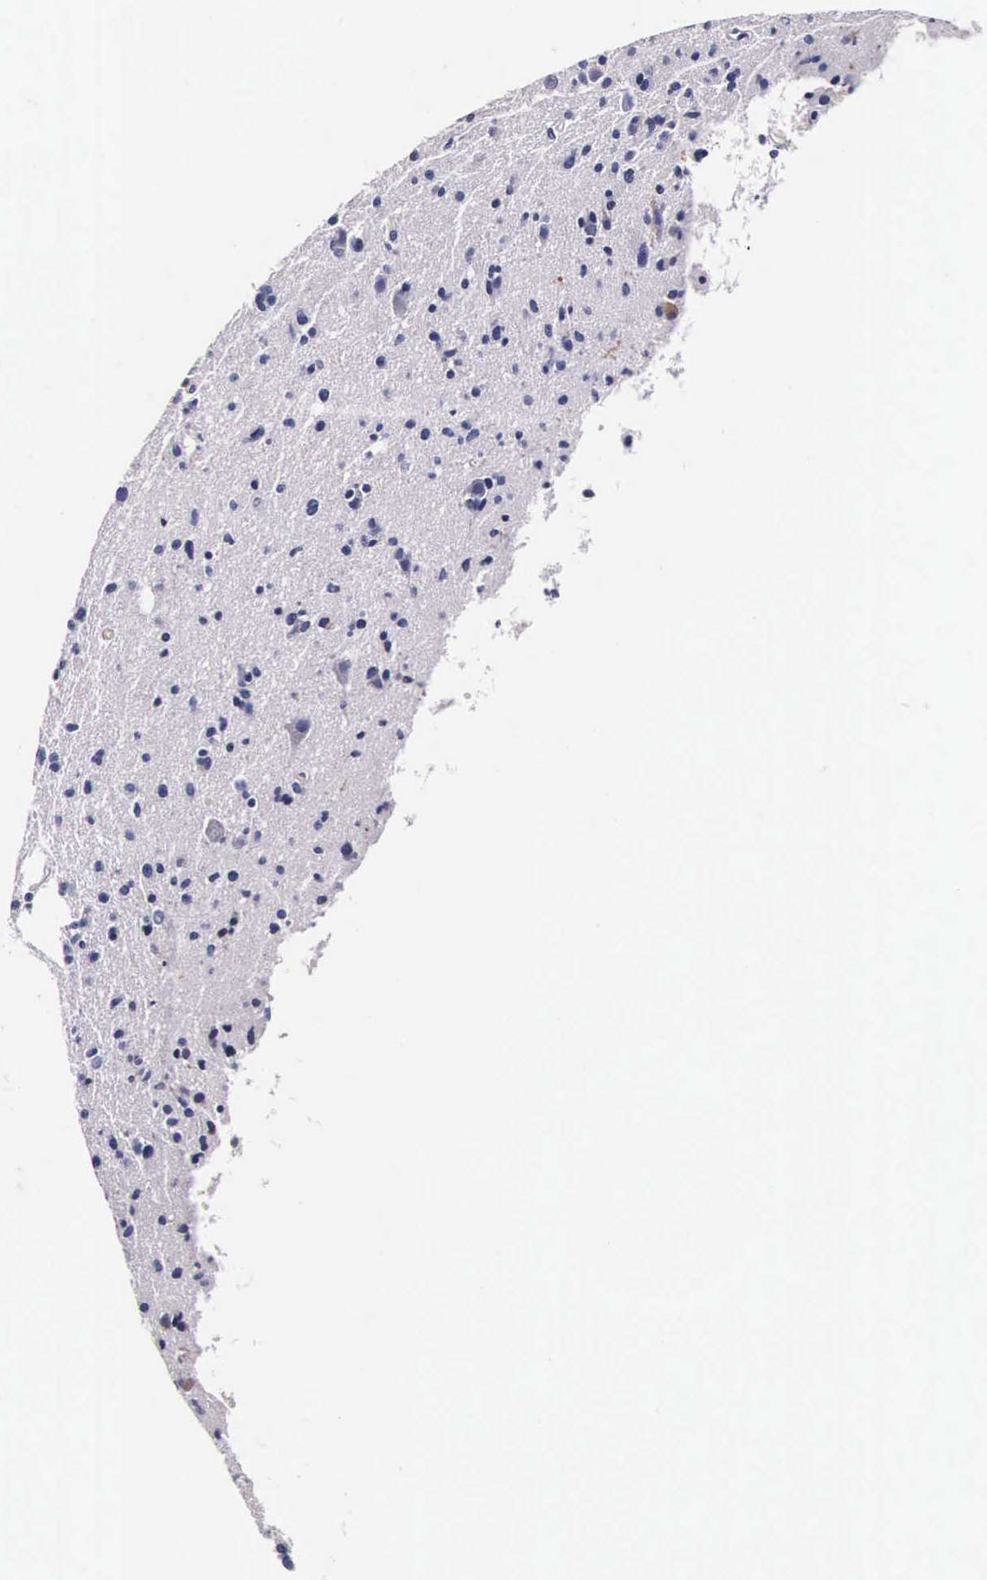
{"staining": {"intensity": "negative", "quantity": "none", "location": "none"}, "tissue": "glioma", "cell_type": "Tumor cells", "image_type": "cancer", "snomed": [{"axis": "morphology", "description": "Glioma, malignant, Low grade"}, {"axis": "topography", "description": "Brain"}], "caption": "An IHC micrograph of glioma is shown. There is no staining in tumor cells of glioma. (Immunohistochemistry (ihc), brightfield microscopy, high magnification).", "gene": "CTSB", "patient": {"sex": "female", "age": 46}}